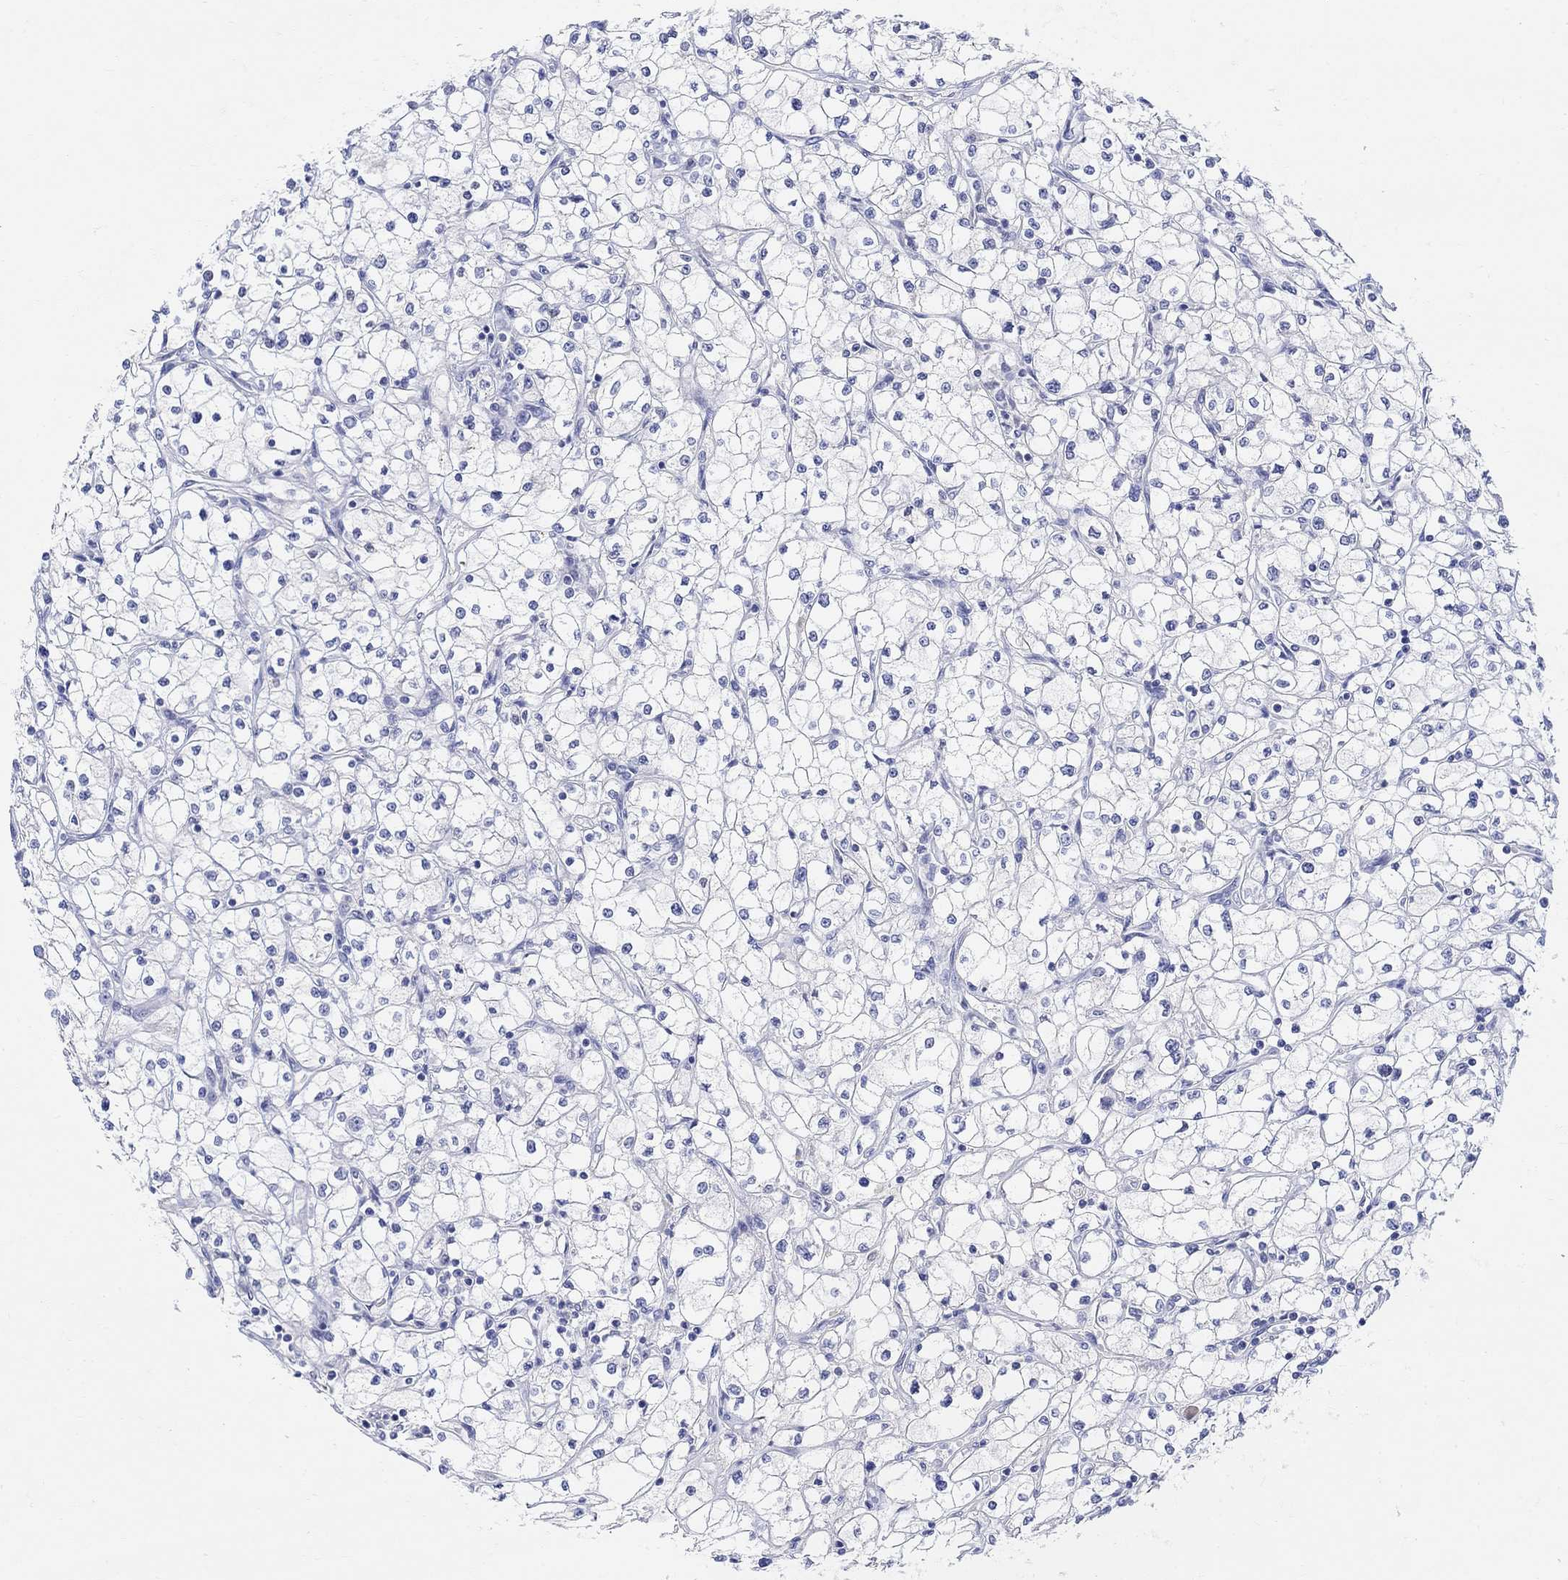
{"staining": {"intensity": "negative", "quantity": "none", "location": "none"}, "tissue": "renal cancer", "cell_type": "Tumor cells", "image_type": "cancer", "snomed": [{"axis": "morphology", "description": "Adenocarcinoma, NOS"}, {"axis": "topography", "description": "Kidney"}], "caption": "This is a image of immunohistochemistry staining of renal adenocarcinoma, which shows no expression in tumor cells.", "gene": "TYR", "patient": {"sex": "male", "age": 67}}